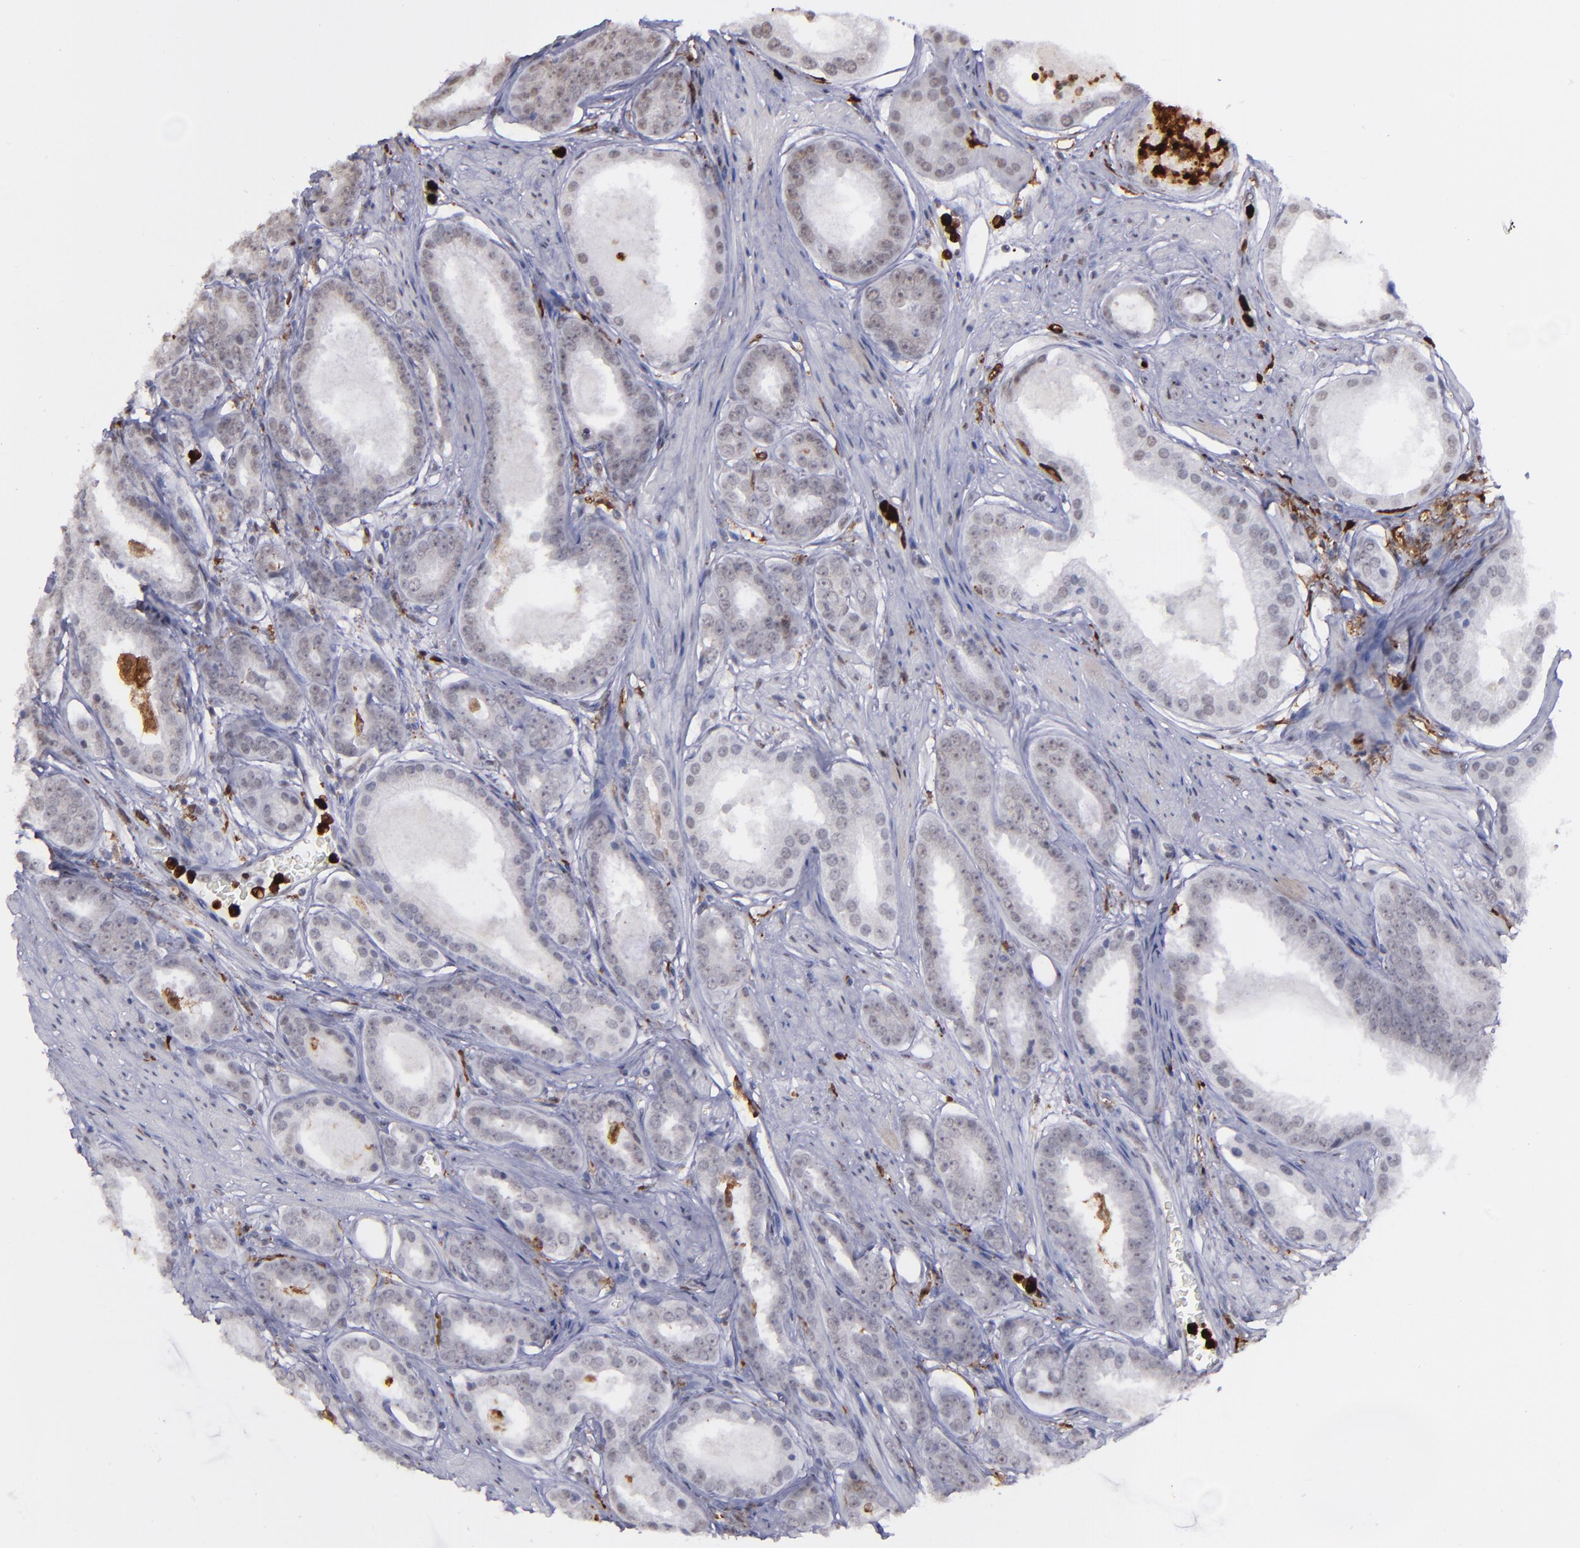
{"staining": {"intensity": "negative", "quantity": "none", "location": "none"}, "tissue": "prostate cancer", "cell_type": "Tumor cells", "image_type": "cancer", "snomed": [{"axis": "morphology", "description": "Adenocarcinoma, Medium grade"}, {"axis": "topography", "description": "Prostate"}], "caption": "An image of medium-grade adenocarcinoma (prostate) stained for a protein reveals no brown staining in tumor cells. Brightfield microscopy of immunohistochemistry stained with DAB (3,3'-diaminobenzidine) (brown) and hematoxylin (blue), captured at high magnification.", "gene": "NCF2", "patient": {"sex": "male", "age": 53}}